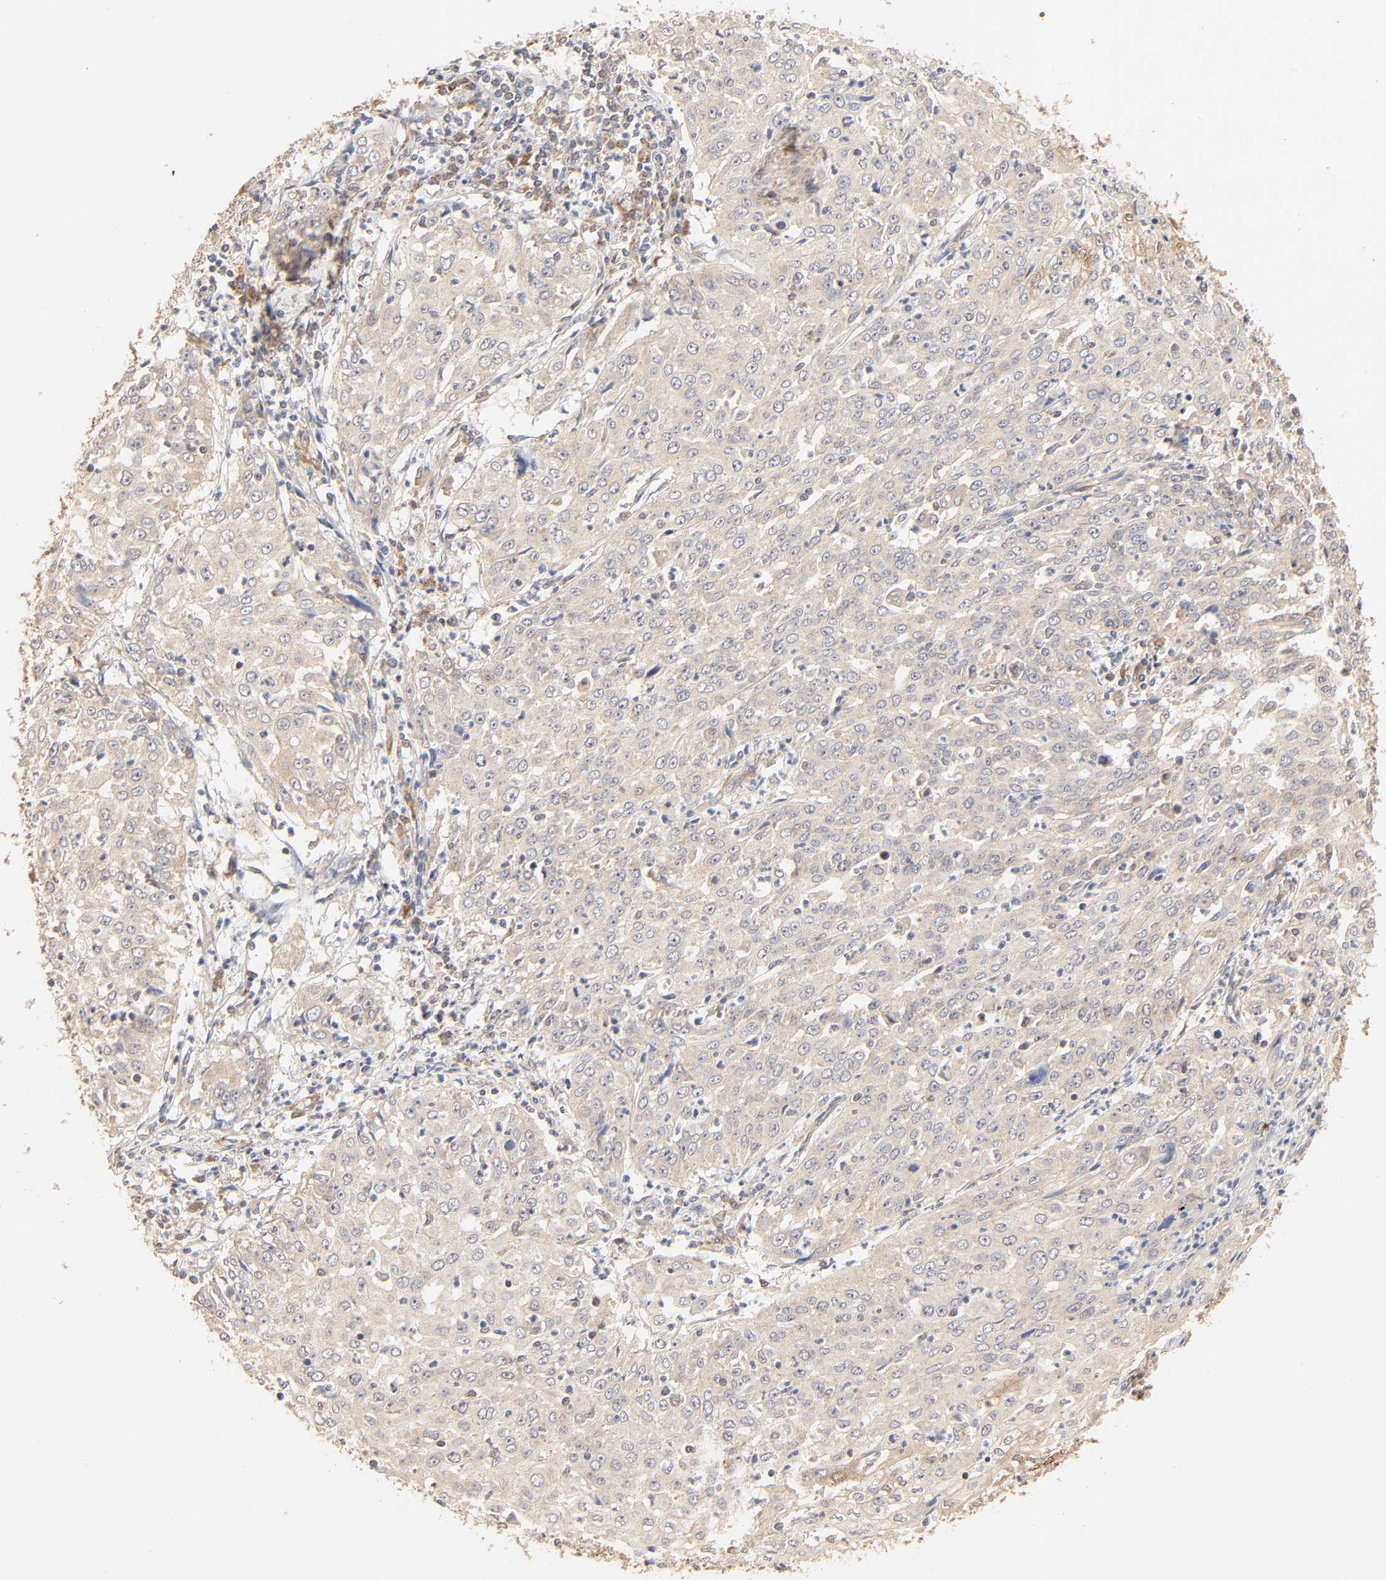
{"staining": {"intensity": "weak", "quantity": ">75%", "location": "cytoplasmic/membranous"}, "tissue": "cervical cancer", "cell_type": "Tumor cells", "image_type": "cancer", "snomed": [{"axis": "morphology", "description": "Squamous cell carcinoma, NOS"}, {"axis": "topography", "description": "Cervix"}], "caption": "Protein positivity by immunohistochemistry (IHC) exhibits weak cytoplasmic/membranous positivity in approximately >75% of tumor cells in cervical cancer (squamous cell carcinoma).", "gene": "EPS8", "patient": {"sex": "female", "age": 39}}